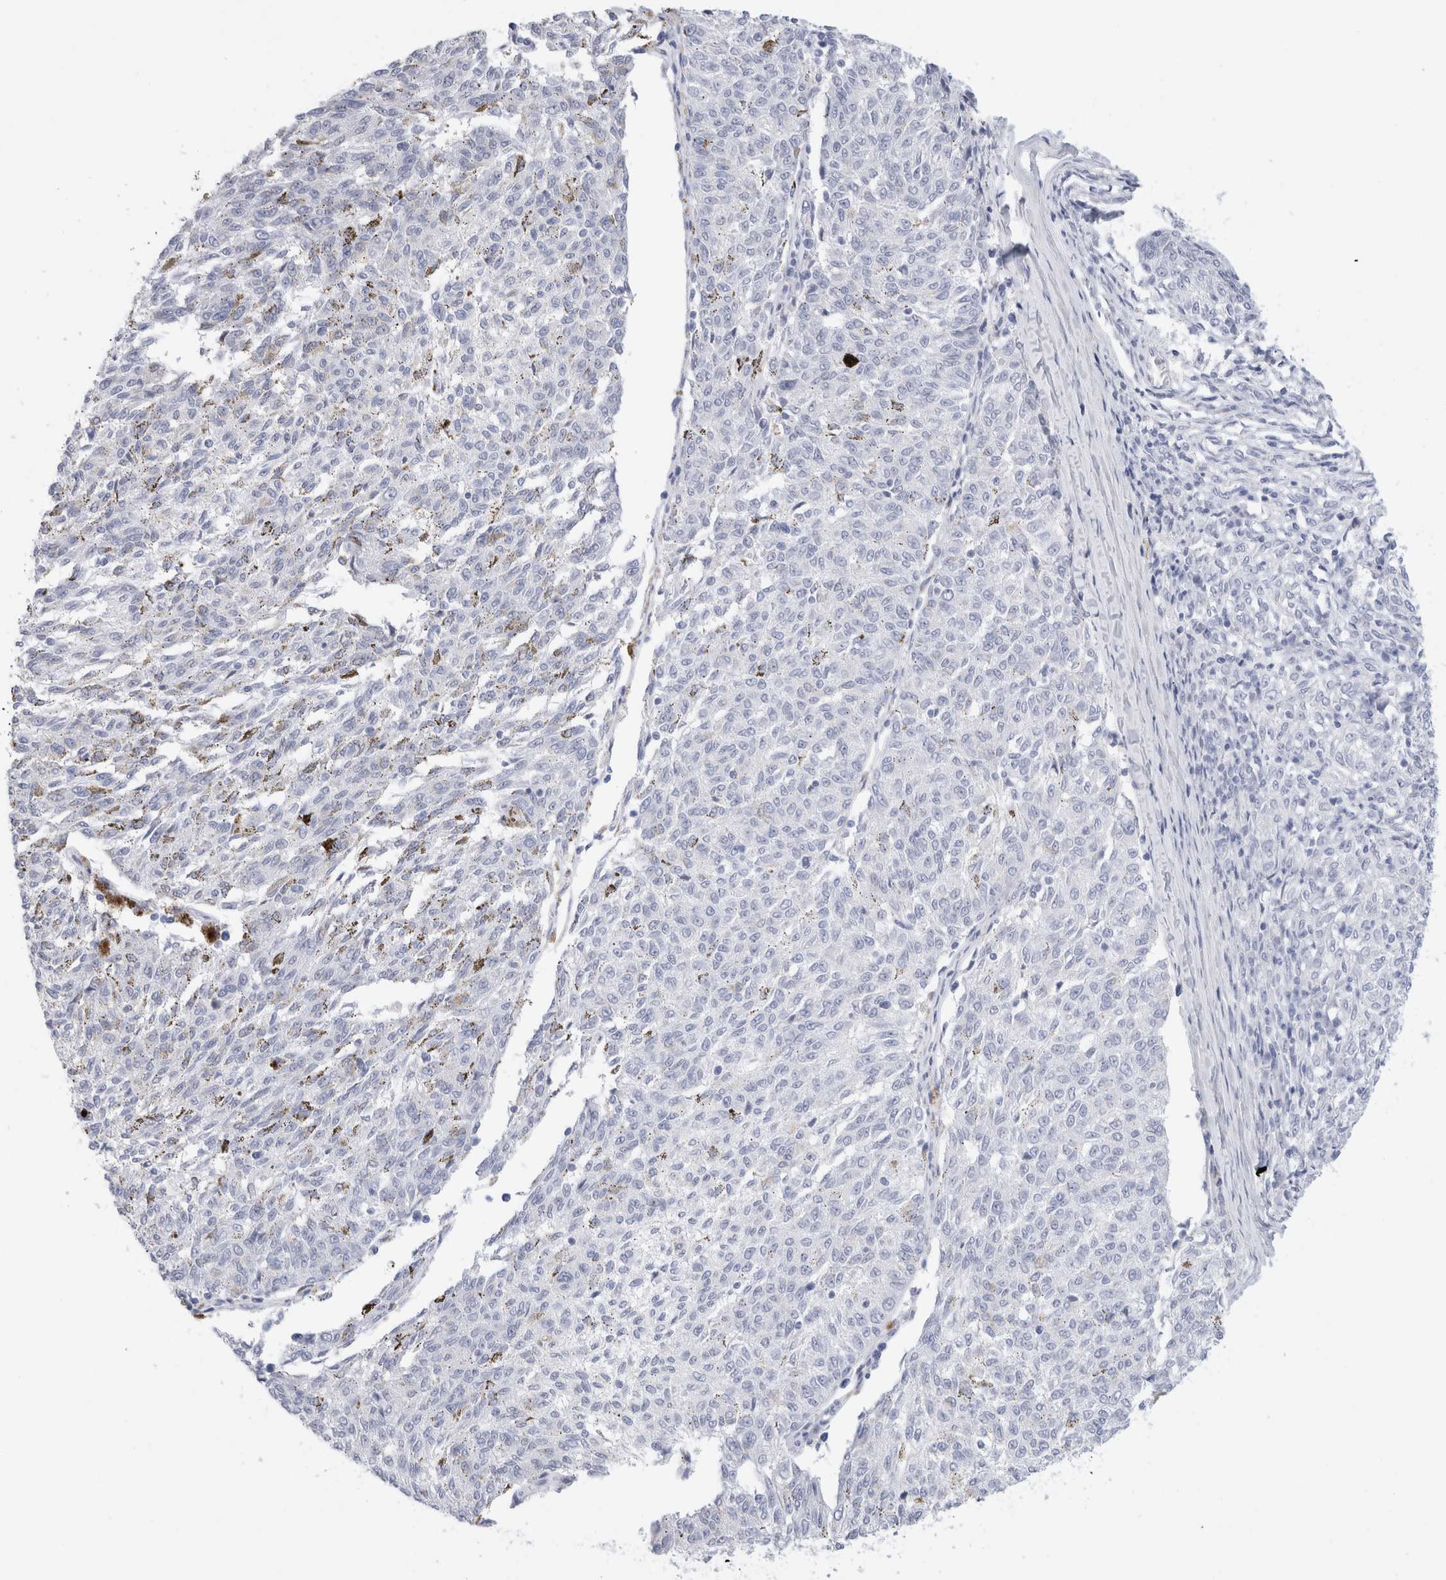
{"staining": {"intensity": "negative", "quantity": "none", "location": "none"}, "tissue": "melanoma", "cell_type": "Tumor cells", "image_type": "cancer", "snomed": [{"axis": "morphology", "description": "Malignant melanoma, NOS"}, {"axis": "topography", "description": "Skin"}], "caption": "Tumor cells show no significant protein staining in melanoma.", "gene": "MUC15", "patient": {"sex": "female", "age": 72}}